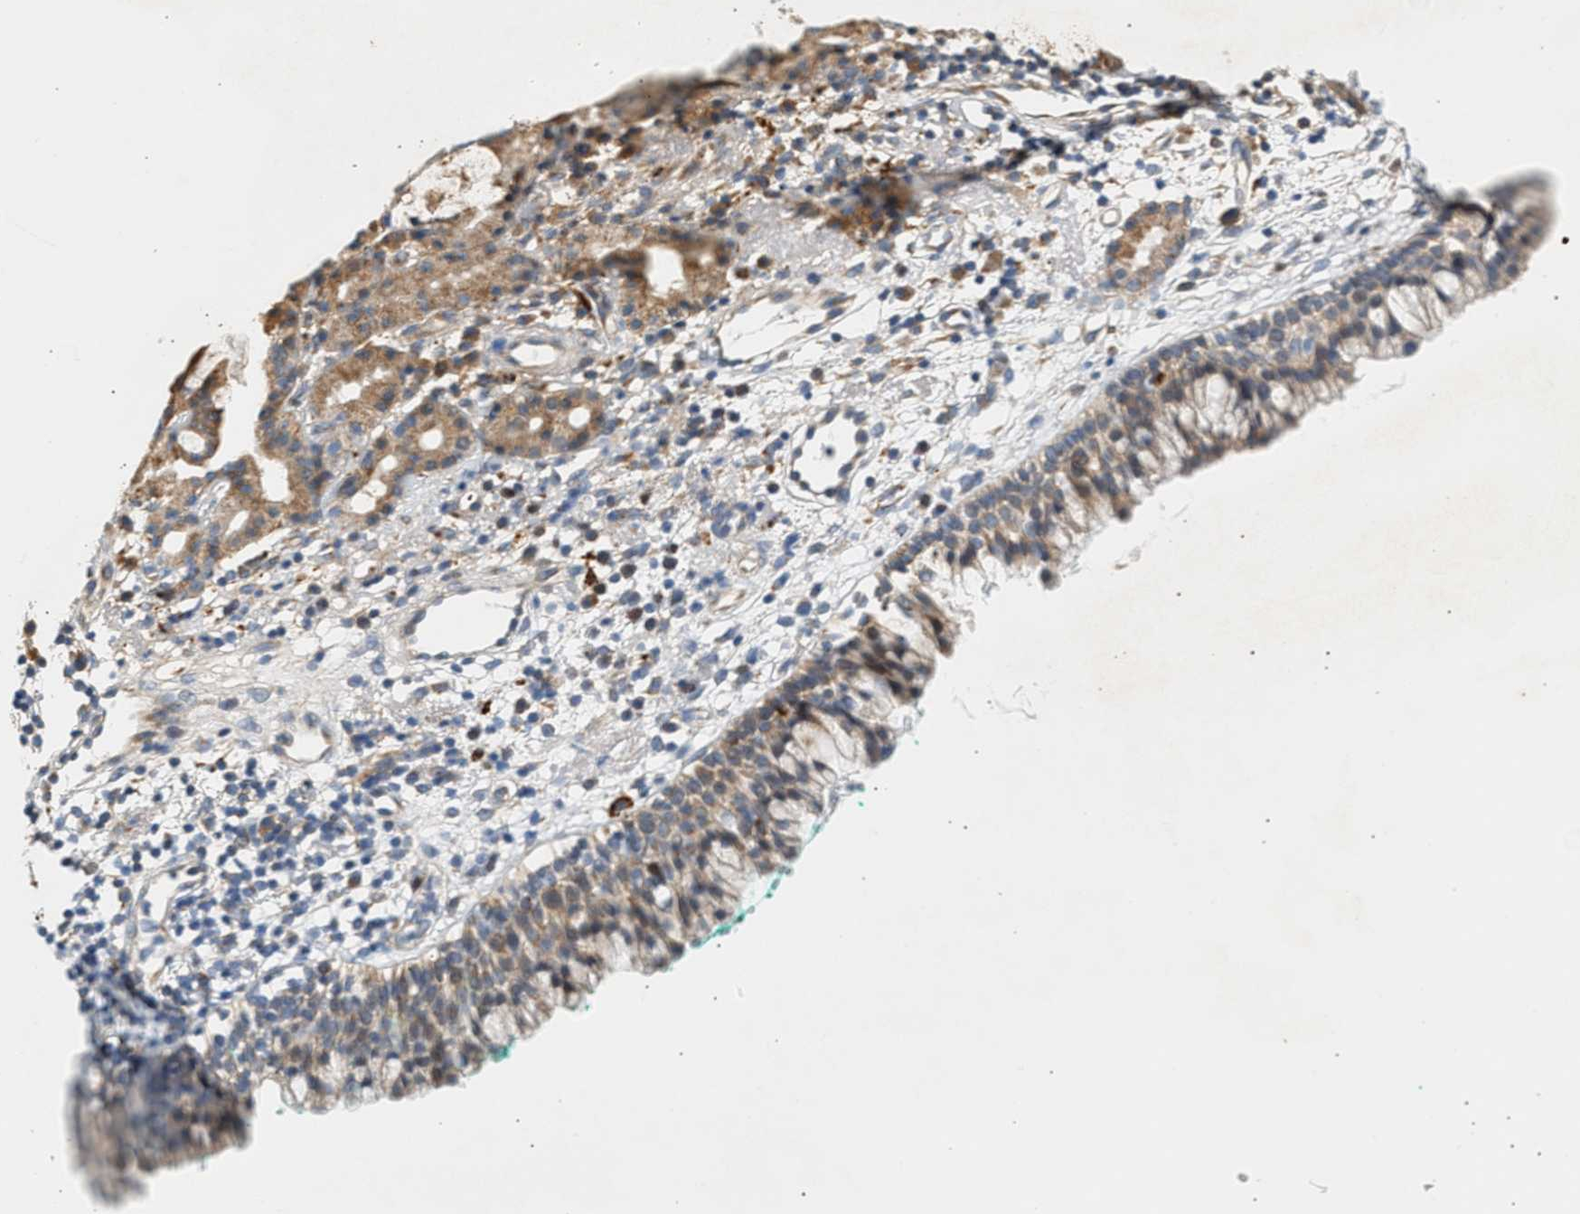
{"staining": {"intensity": "moderate", "quantity": ">75%", "location": "cytoplasmic/membranous"}, "tissue": "nasopharynx", "cell_type": "Respiratory epithelial cells", "image_type": "normal", "snomed": [{"axis": "morphology", "description": "Normal tissue, NOS"}, {"axis": "morphology", "description": "Basal cell carcinoma"}, {"axis": "topography", "description": "Cartilage tissue"}, {"axis": "topography", "description": "Nasopharynx"}, {"axis": "topography", "description": "Oral tissue"}], "caption": "About >75% of respiratory epithelial cells in normal nasopharynx display moderate cytoplasmic/membranous protein staining as visualized by brown immunohistochemical staining.", "gene": "ENTHD1", "patient": {"sex": "female", "age": 77}}